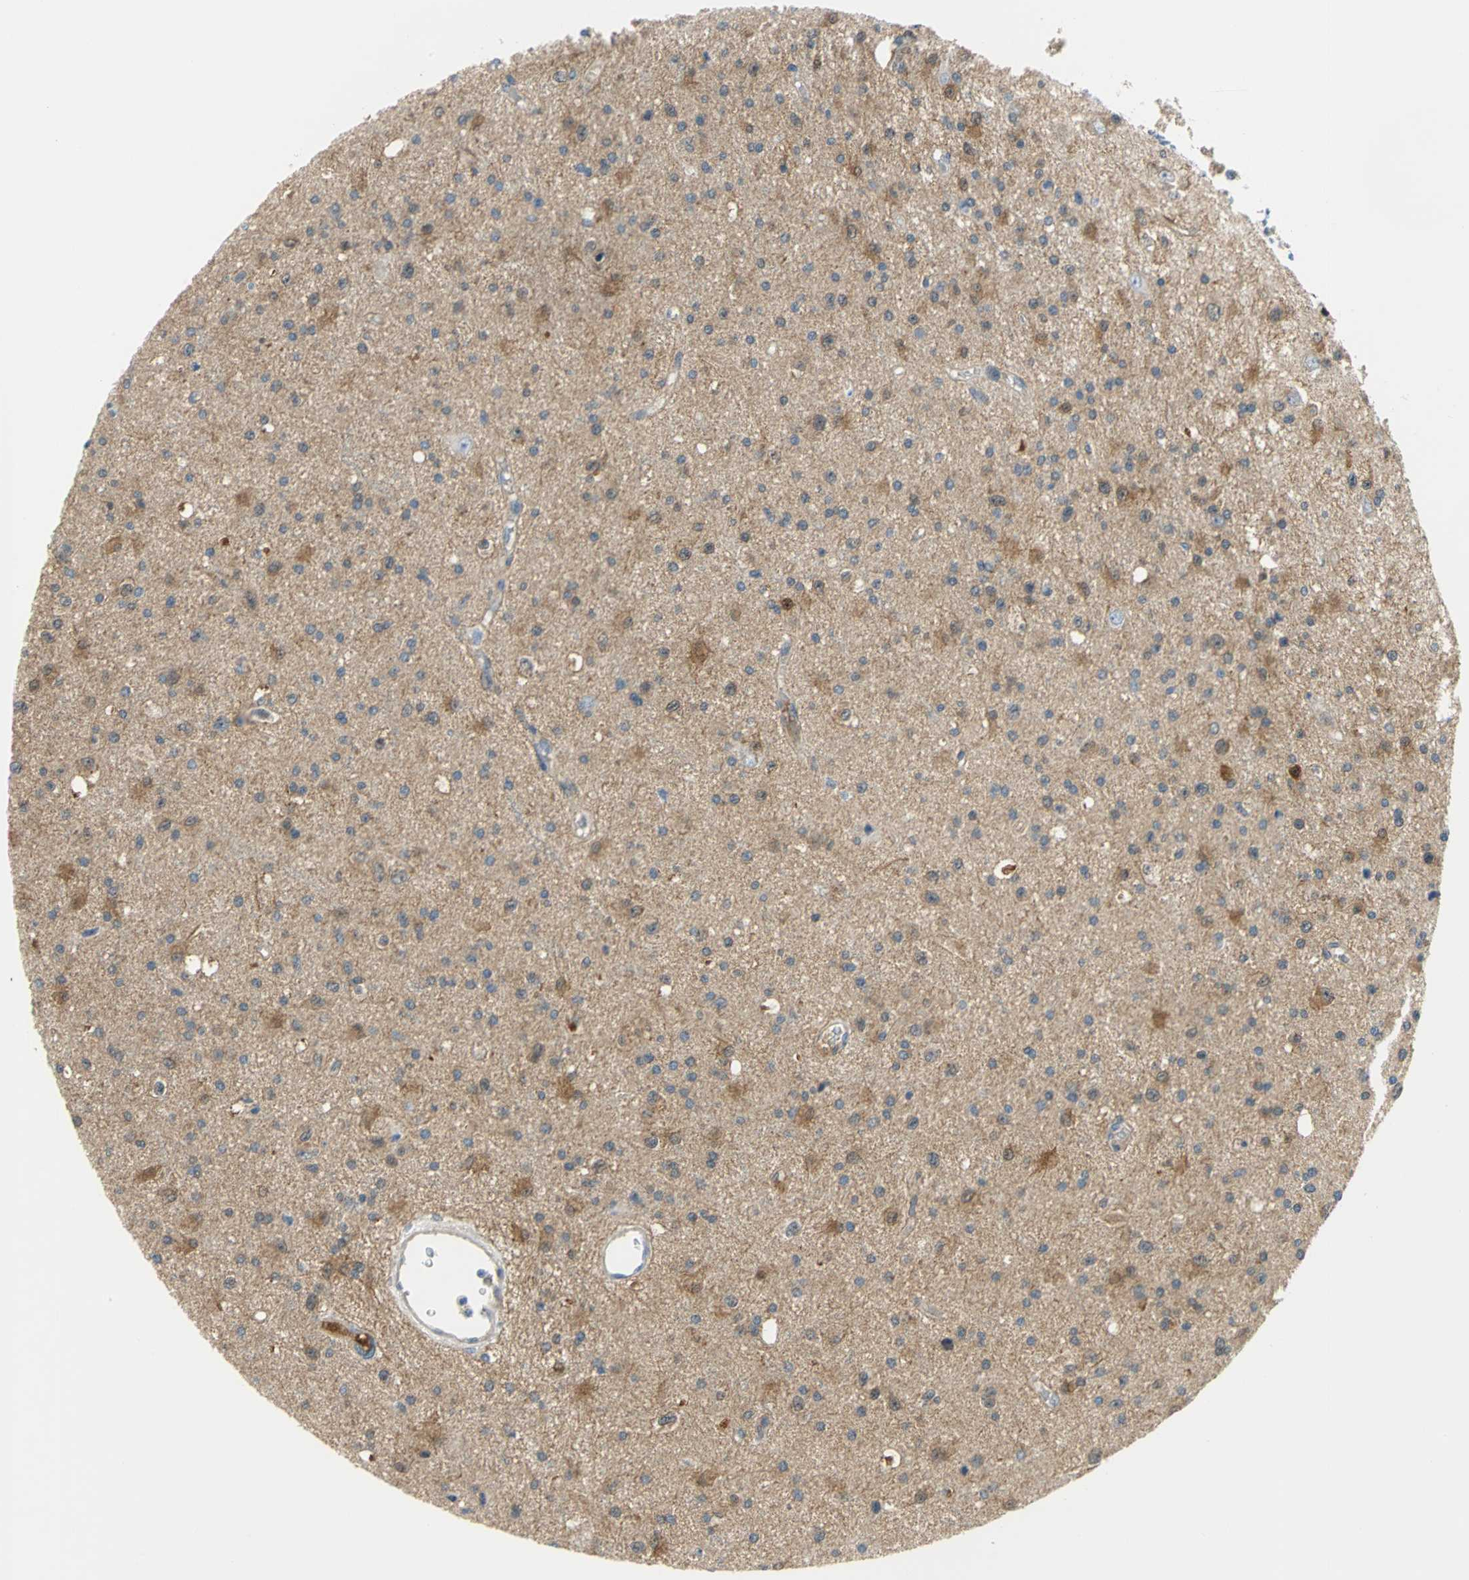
{"staining": {"intensity": "moderate", "quantity": "25%-75%", "location": "cytoplasmic/membranous"}, "tissue": "glioma", "cell_type": "Tumor cells", "image_type": "cancer", "snomed": [{"axis": "morphology", "description": "Glioma, malignant, Low grade"}, {"axis": "topography", "description": "Brain"}], "caption": "DAB immunohistochemical staining of human low-grade glioma (malignant) shows moderate cytoplasmic/membranous protein positivity in approximately 25%-75% of tumor cells. The staining is performed using DAB (3,3'-diaminobenzidine) brown chromogen to label protein expression. The nuclei are counter-stained blue using hematoxylin.", "gene": "PGM3", "patient": {"sex": "male", "age": 58}}